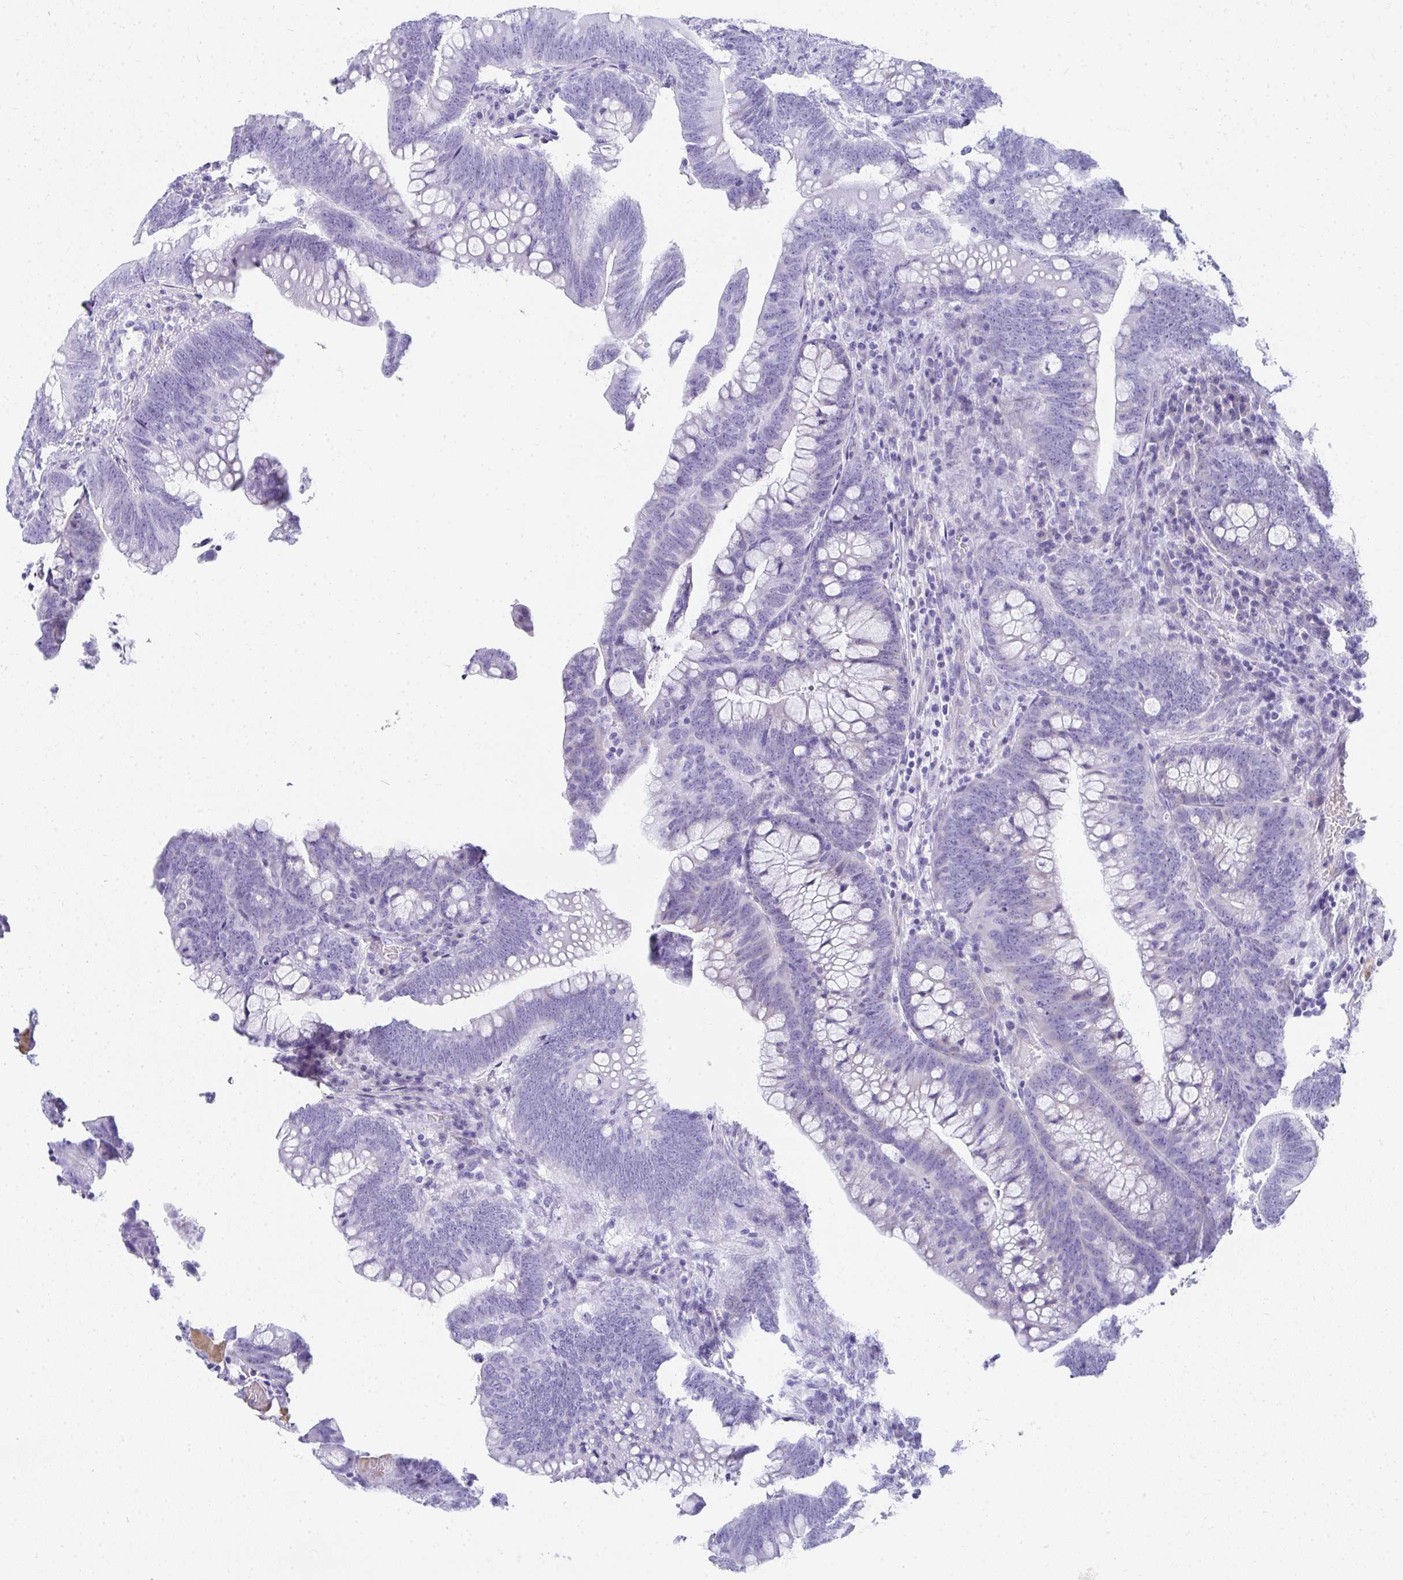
{"staining": {"intensity": "negative", "quantity": "none", "location": "none"}, "tissue": "colorectal cancer", "cell_type": "Tumor cells", "image_type": "cancer", "snomed": [{"axis": "morphology", "description": "Adenocarcinoma, NOS"}, {"axis": "topography", "description": "Colon"}], "caption": "Adenocarcinoma (colorectal) stained for a protein using immunohistochemistry reveals no expression tumor cells.", "gene": "TNNT1", "patient": {"sex": "male", "age": 62}}